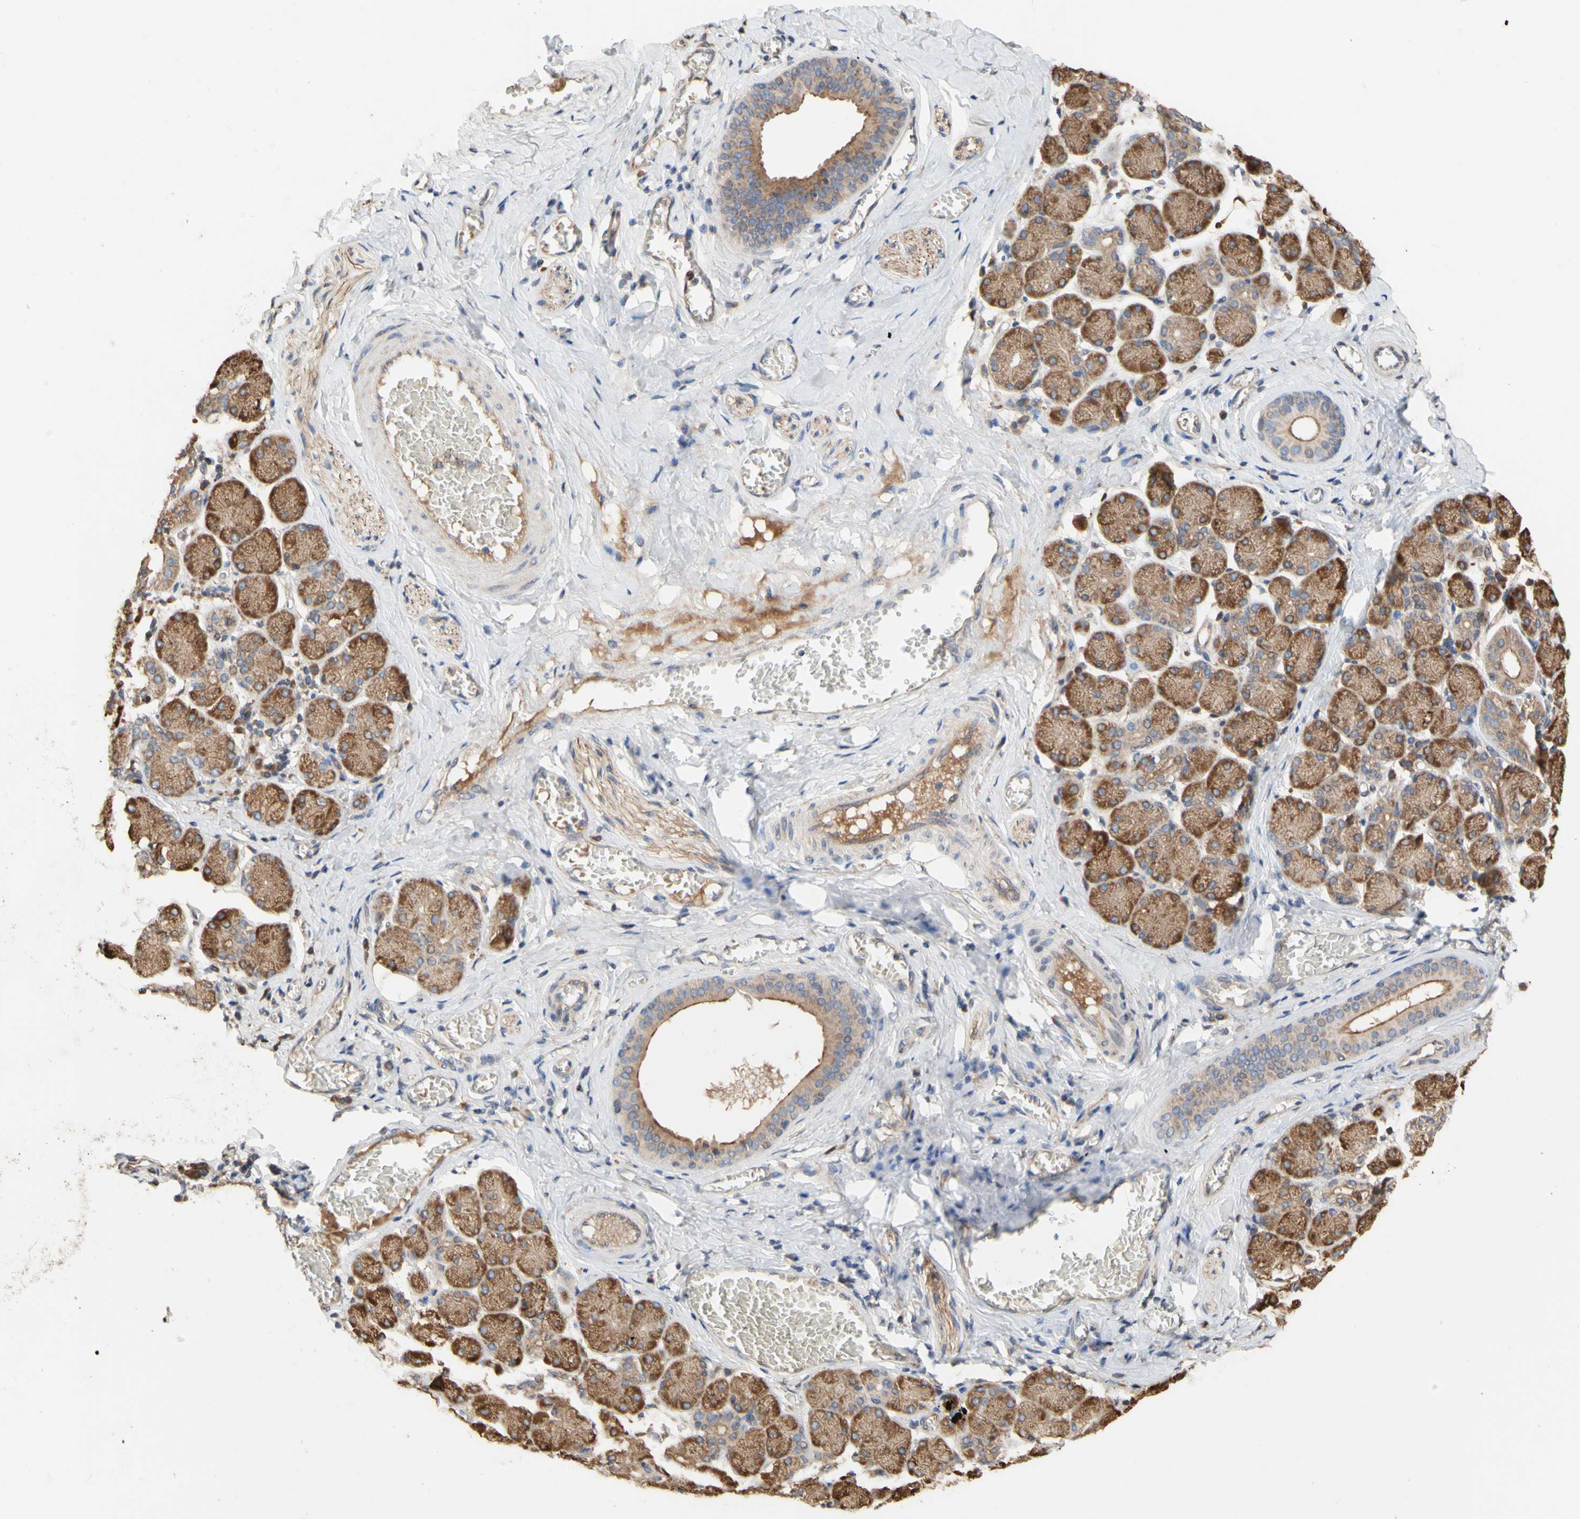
{"staining": {"intensity": "moderate", "quantity": ">75%", "location": "cytoplasmic/membranous"}, "tissue": "salivary gland", "cell_type": "Glandular cells", "image_type": "normal", "snomed": [{"axis": "morphology", "description": "Normal tissue, NOS"}, {"axis": "topography", "description": "Salivary gland"}], "caption": "DAB immunohistochemical staining of normal human salivary gland exhibits moderate cytoplasmic/membranous protein staining in about >75% of glandular cells.", "gene": "NECTIN3", "patient": {"sex": "female", "age": 24}}